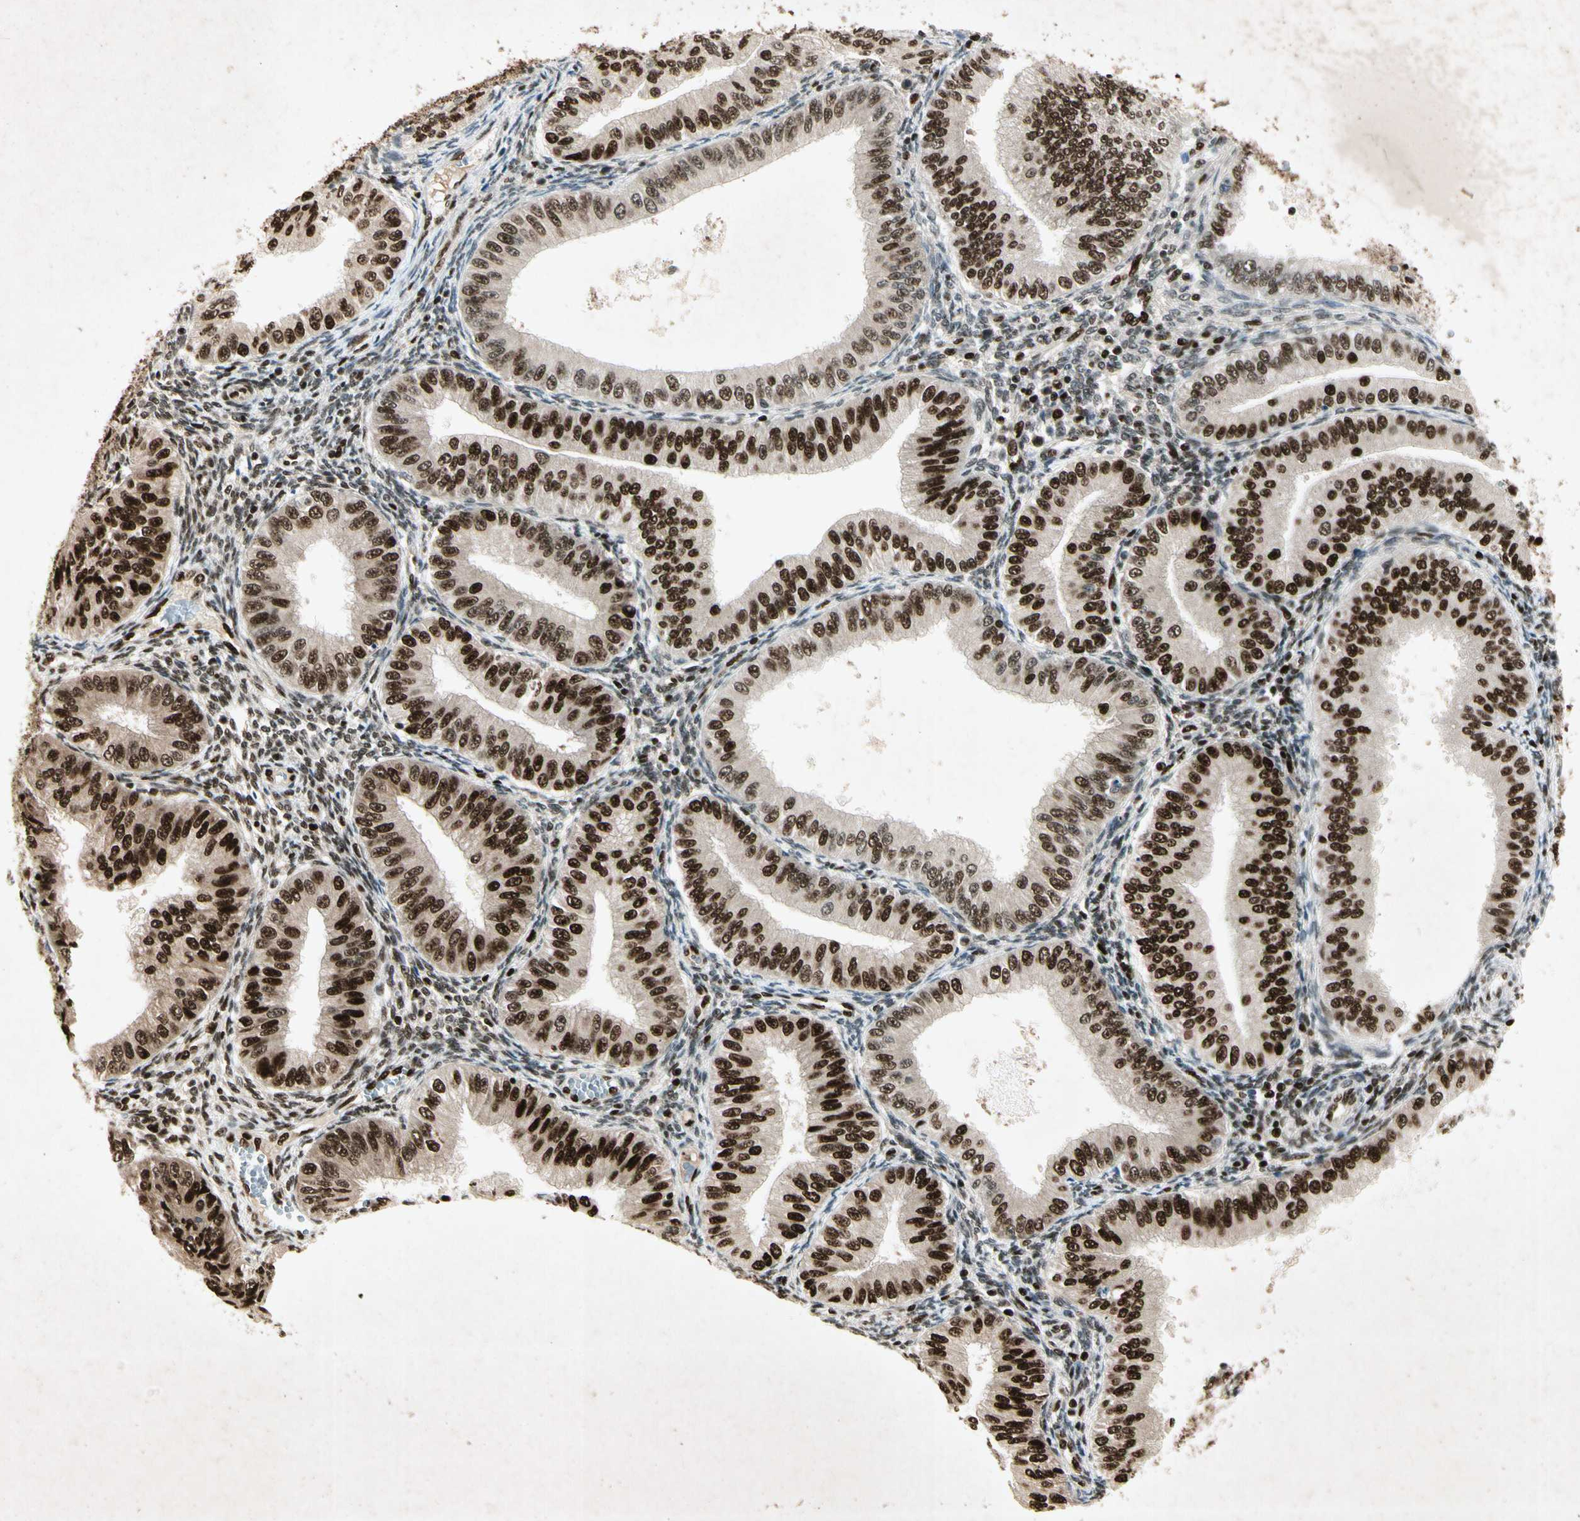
{"staining": {"intensity": "strong", "quantity": ">75%", "location": "nuclear"}, "tissue": "endometrial cancer", "cell_type": "Tumor cells", "image_type": "cancer", "snomed": [{"axis": "morphology", "description": "Normal tissue, NOS"}, {"axis": "morphology", "description": "Adenocarcinoma, NOS"}, {"axis": "topography", "description": "Endometrium"}], "caption": "Immunohistochemistry histopathology image of endometrial adenocarcinoma stained for a protein (brown), which exhibits high levels of strong nuclear positivity in about >75% of tumor cells.", "gene": "RNF43", "patient": {"sex": "female", "age": 53}}